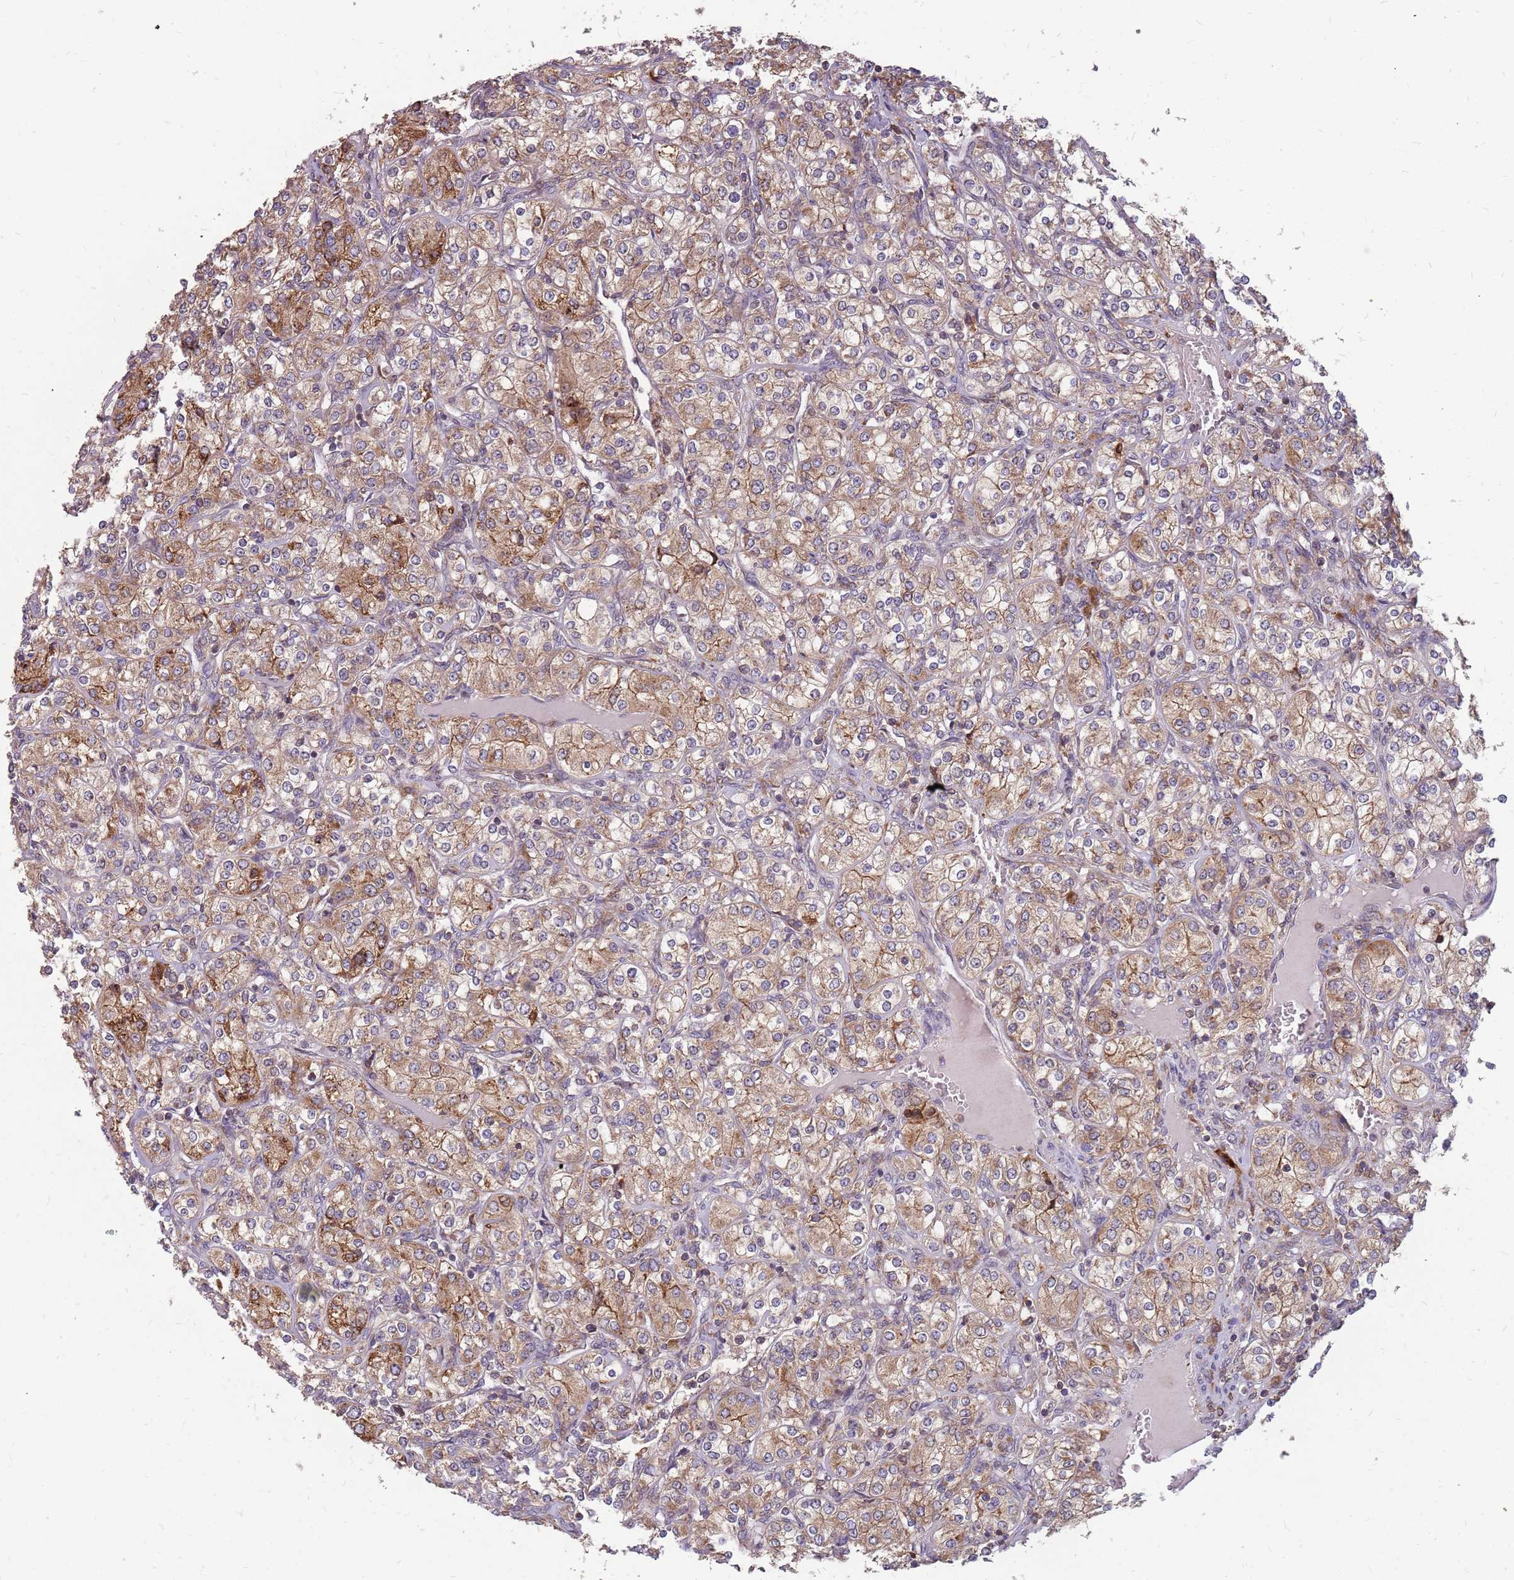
{"staining": {"intensity": "moderate", "quantity": ">75%", "location": "cytoplasmic/membranous"}, "tissue": "renal cancer", "cell_type": "Tumor cells", "image_type": "cancer", "snomed": [{"axis": "morphology", "description": "Adenocarcinoma, NOS"}, {"axis": "topography", "description": "Kidney"}], "caption": "Protein analysis of renal cancer tissue exhibits moderate cytoplasmic/membranous positivity in approximately >75% of tumor cells.", "gene": "NME4", "patient": {"sex": "male", "age": 77}}